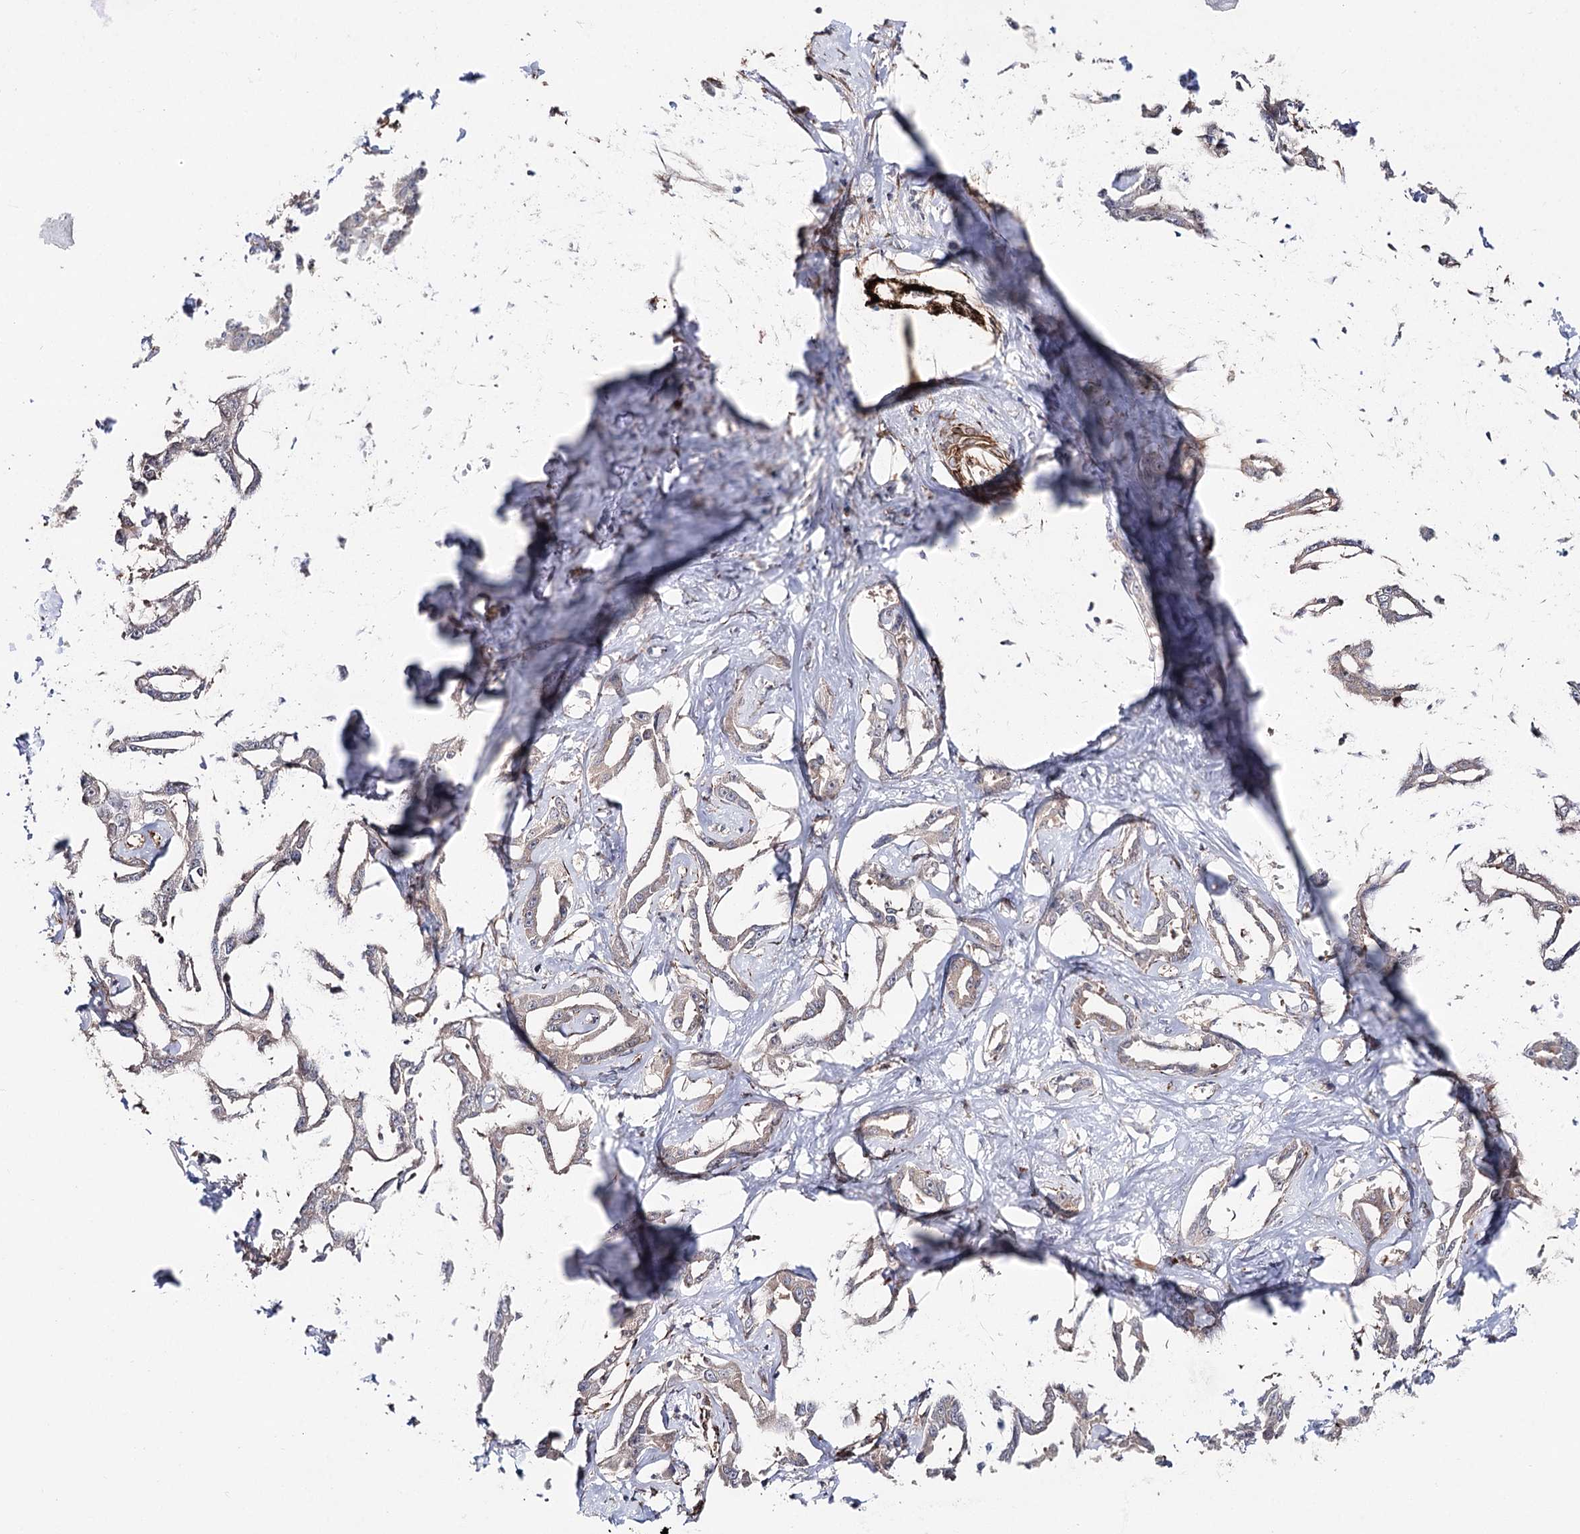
{"staining": {"intensity": "negative", "quantity": "none", "location": "none"}, "tissue": "liver cancer", "cell_type": "Tumor cells", "image_type": "cancer", "snomed": [{"axis": "morphology", "description": "Cholangiocarcinoma"}, {"axis": "topography", "description": "Liver"}], "caption": "Immunohistochemical staining of liver cancer (cholangiocarcinoma) reveals no significant staining in tumor cells. (Stains: DAB (3,3'-diaminobenzidine) immunohistochemistry with hematoxylin counter stain, Microscopy: brightfield microscopy at high magnification).", "gene": "MIB1", "patient": {"sex": "male", "age": 59}}